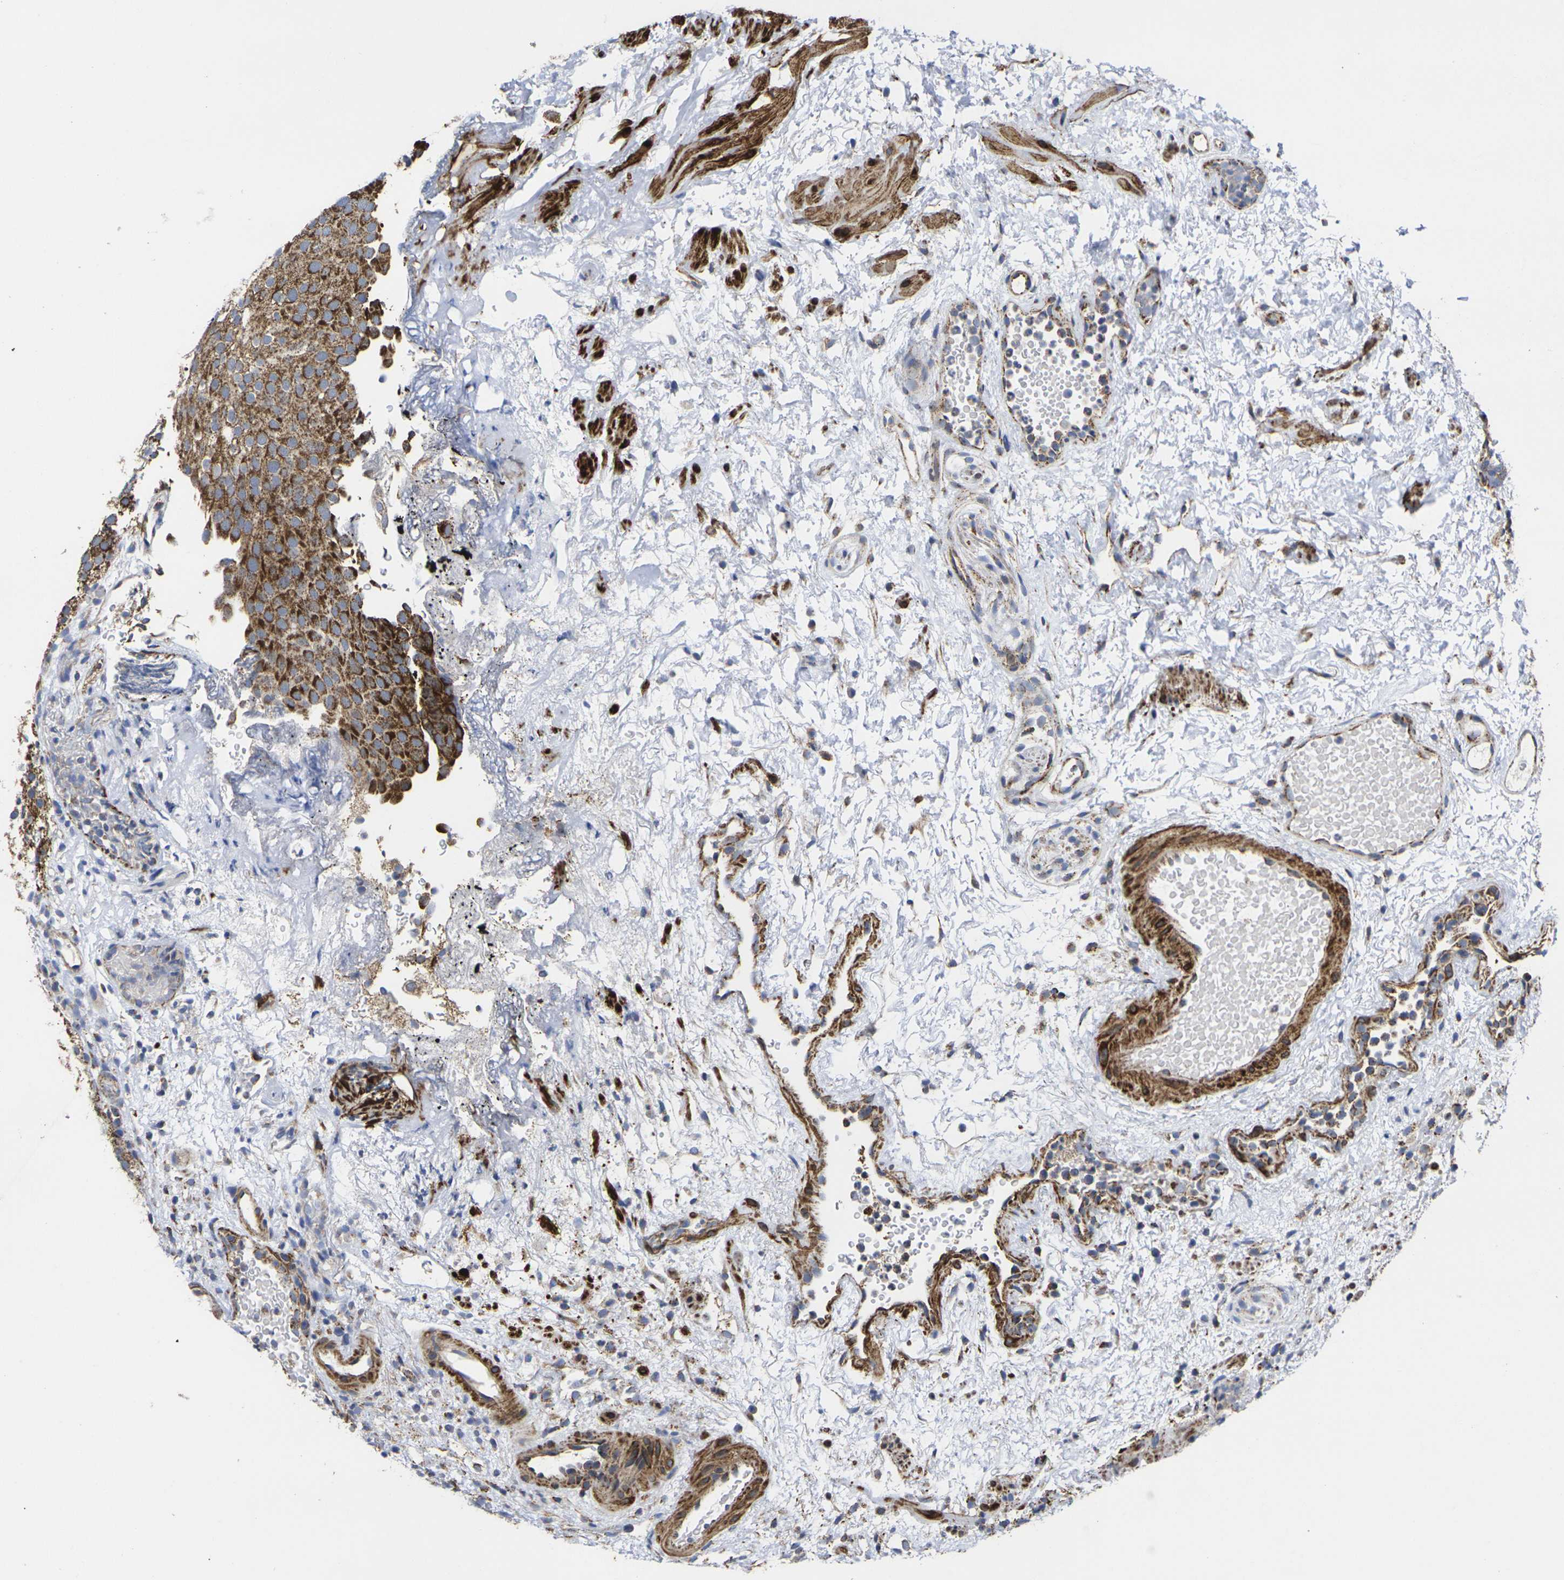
{"staining": {"intensity": "strong", "quantity": ">75%", "location": "cytoplasmic/membranous"}, "tissue": "urothelial cancer", "cell_type": "Tumor cells", "image_type": "cancer", "snomed": [{"axis": "morphology", "description": "Urothelial carcinoma, Low grade"}, {"axis": "topography", "description": "Urinary bladder"}], "caption": "Human urothelial carcinoma (low-grade) stained with a brown dye exhibits strong cytoplasmic/membranous positive staining in approximately >75% of tumor cells.", "gene": "P2RY11", "patient": {"sex": "male", "age": 78}}